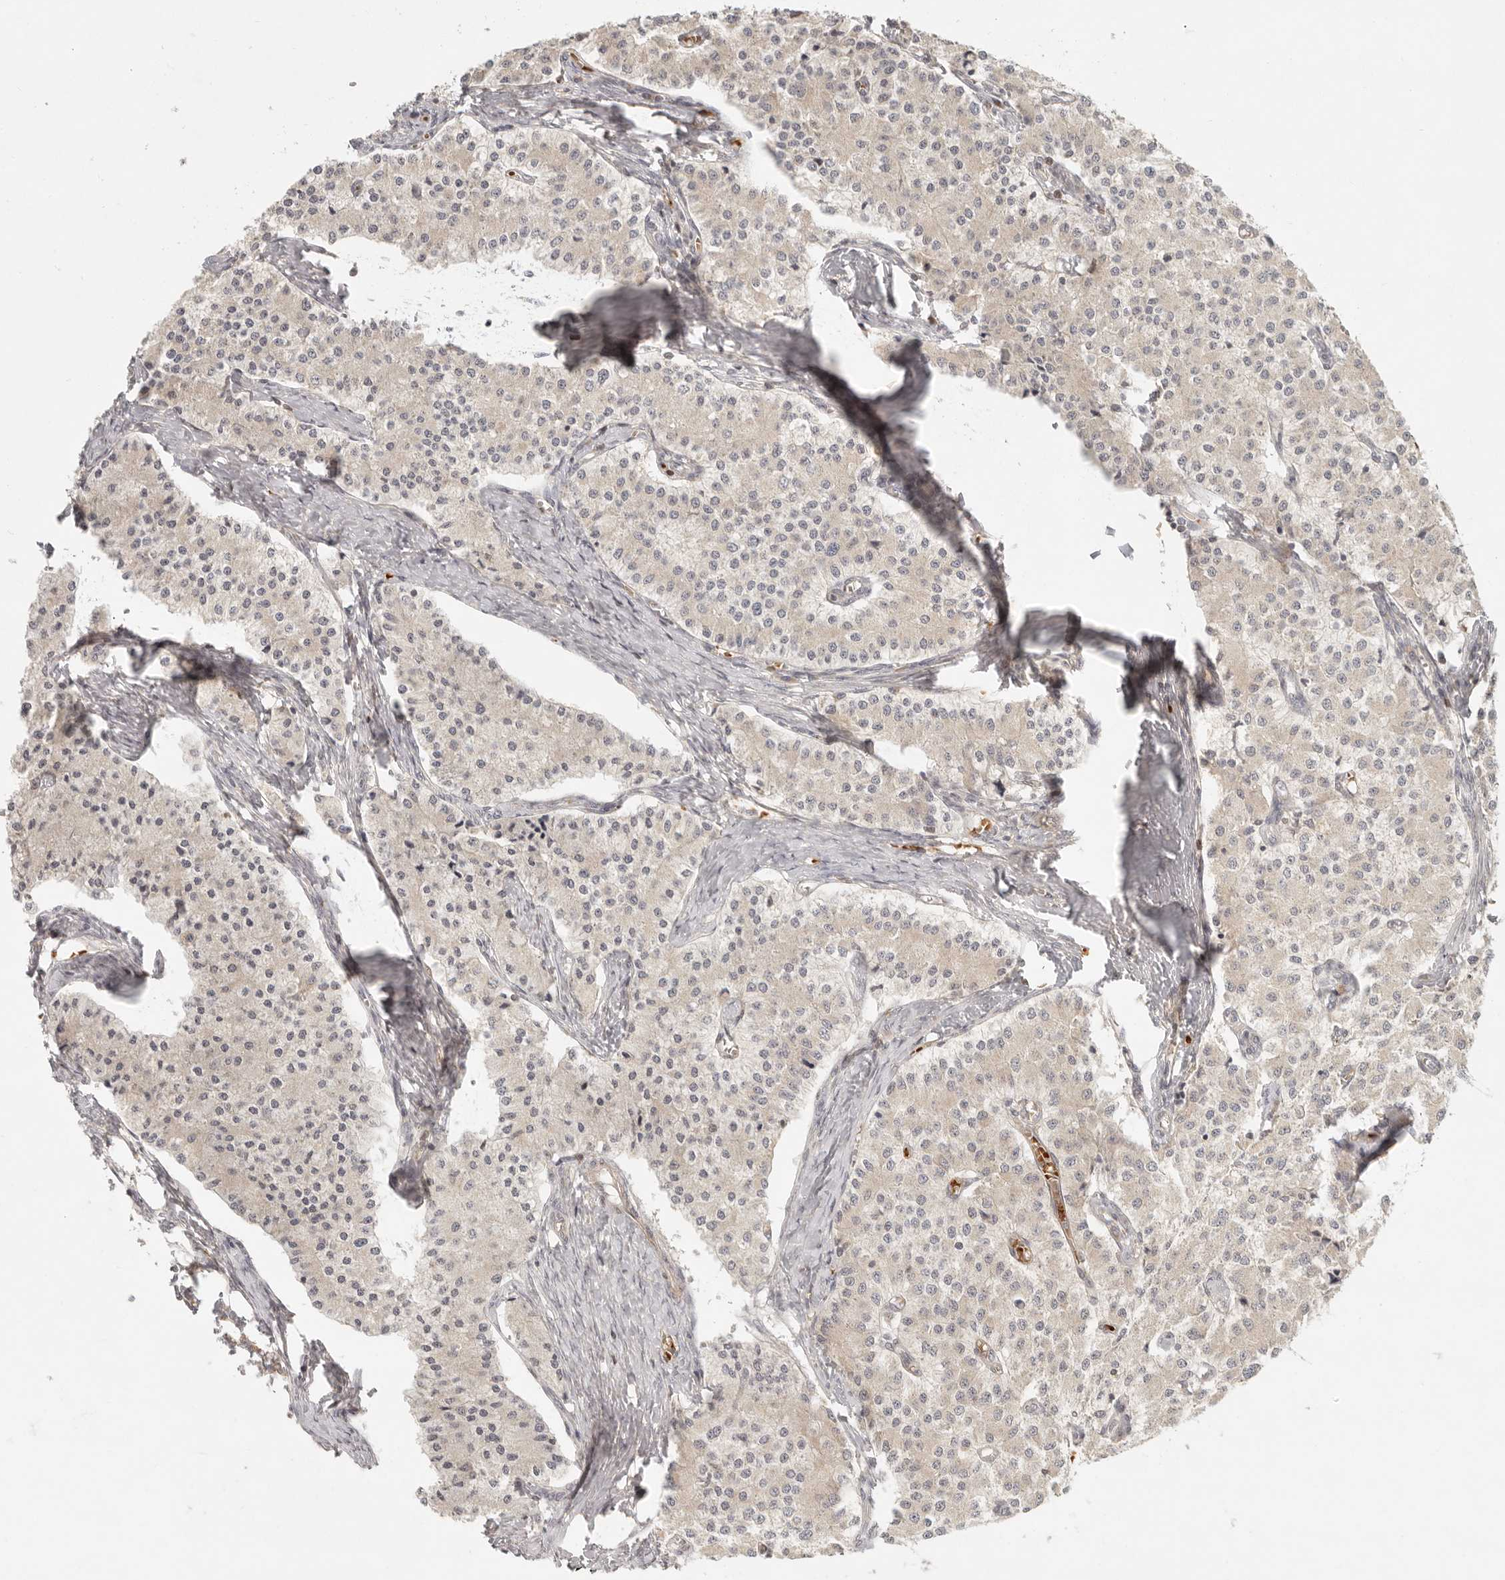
{"staining": {"intensity": "moderate", "quantity": "<25%", "location": "cytoplasmic/membranous"}, "tissue": "carcinoid", "cell_type": "Tumor cells", "image_type": "cancer", "snomed": [{"axis": "morphology", "description": "Carcinoid, malignant, NOS"}, {"axis": "topography", "description": "Colon"}], "caption": "A brown stain labels moderate cytoplasmic/membranous positivity of a protein in malignant carcinoid tumor cells. The staining was performed using DAB, with brown indicating positive protein expression. Nuclei are stained blue with hematoxylin.", "gene": "AHDC1", "patient": {"sex": "female", "age": 52}}